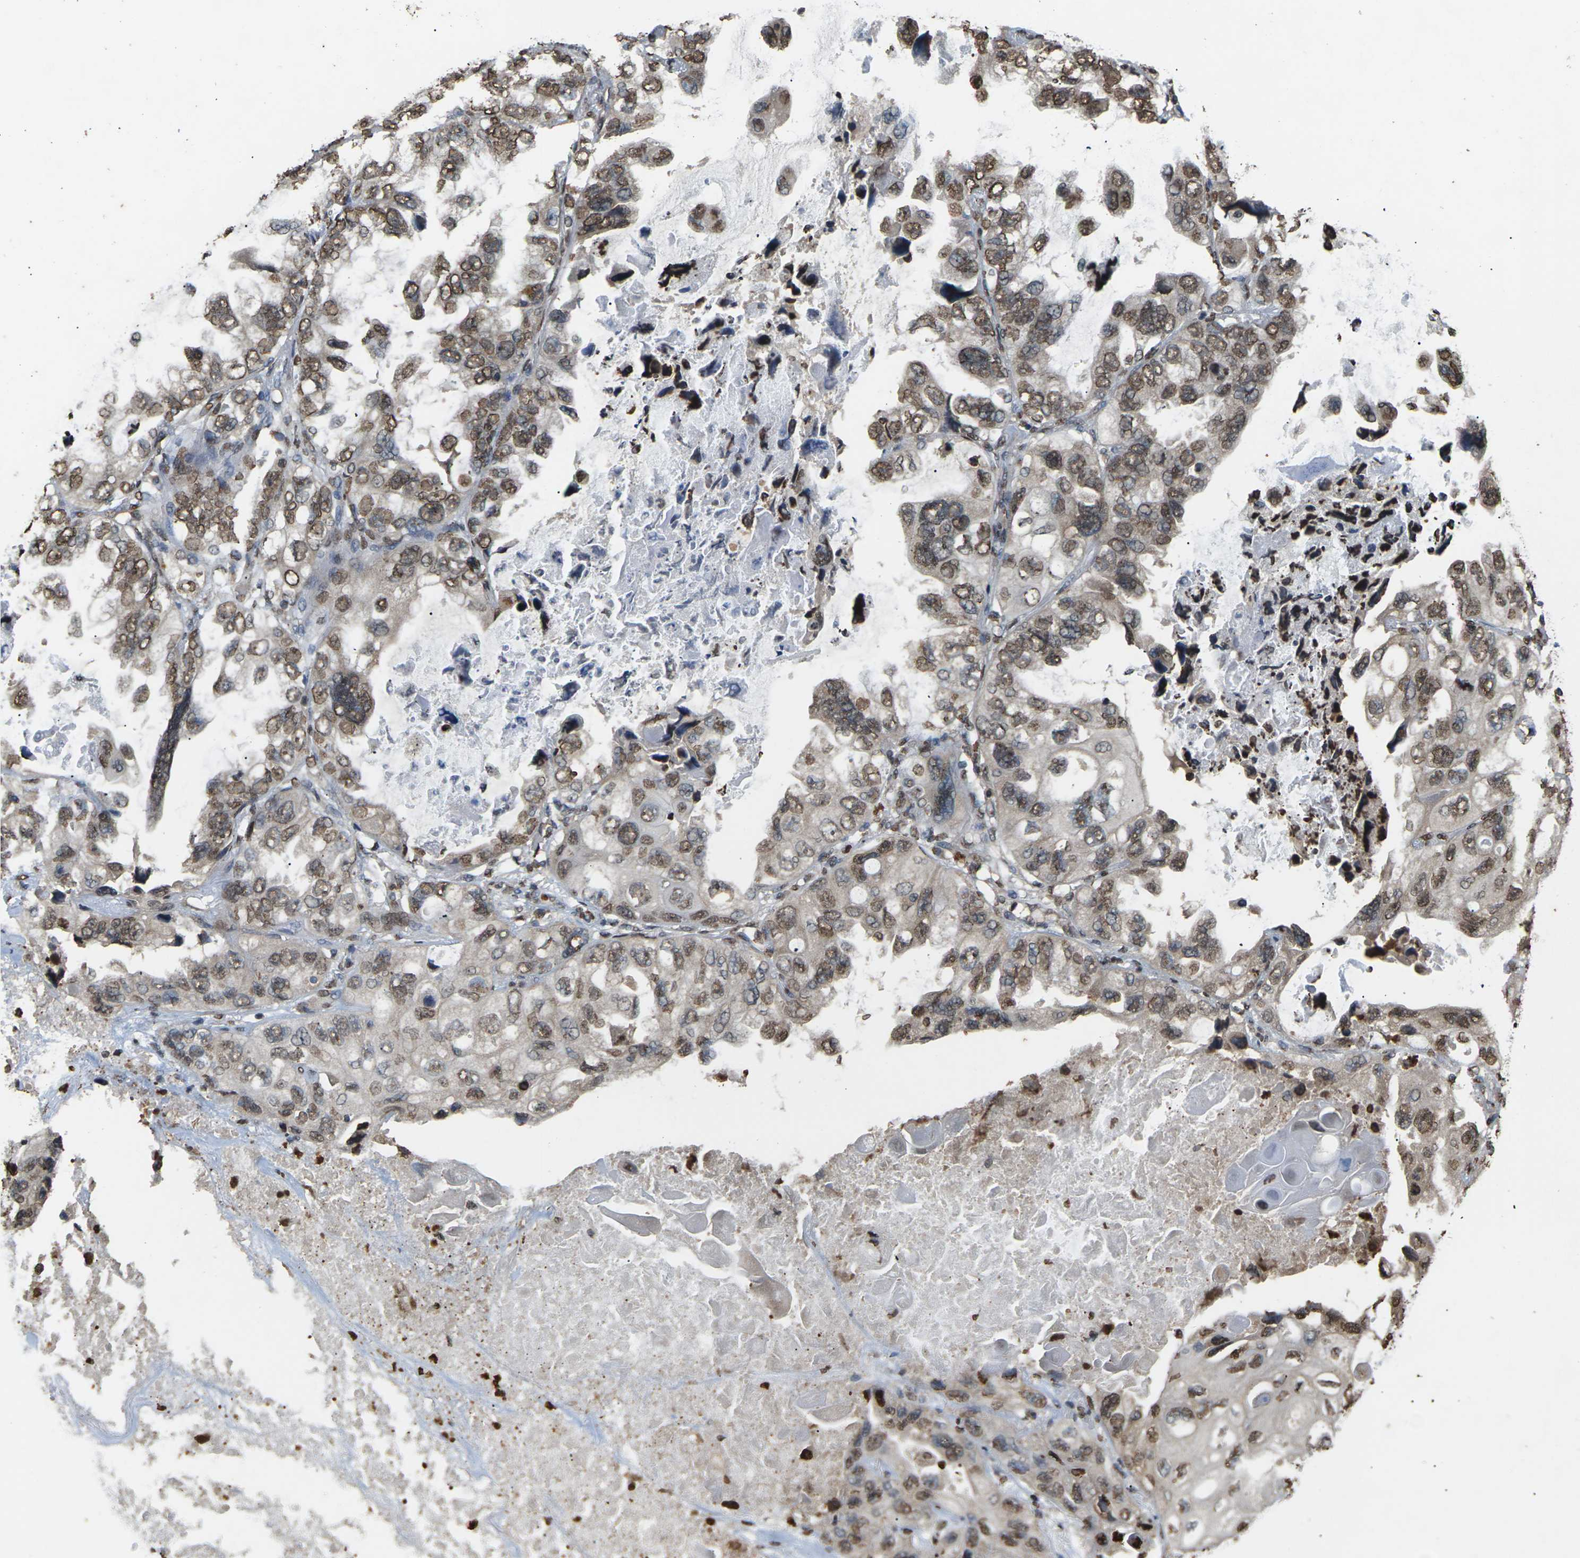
{"staining": {"intensity": "moderate", "quantity": ">75%", "location": "nuclear"}, "tissue": "lung cancer", "cell_type": "Tumor cells", "image_type": "cancer", "snomed": [{"axis": "morphology", "description": "Squamous cell carcinoma, NOS"}, {"axis": "topography", "description": "Lung"}], "caption": "Protein analysis of squamous cell carcinoma (lung) tissue exhibits moderate nuclear expression in approximately >75% of tumor cells.", "gene": "EMSY", "patient": {"sex": "female", "age": 73}}